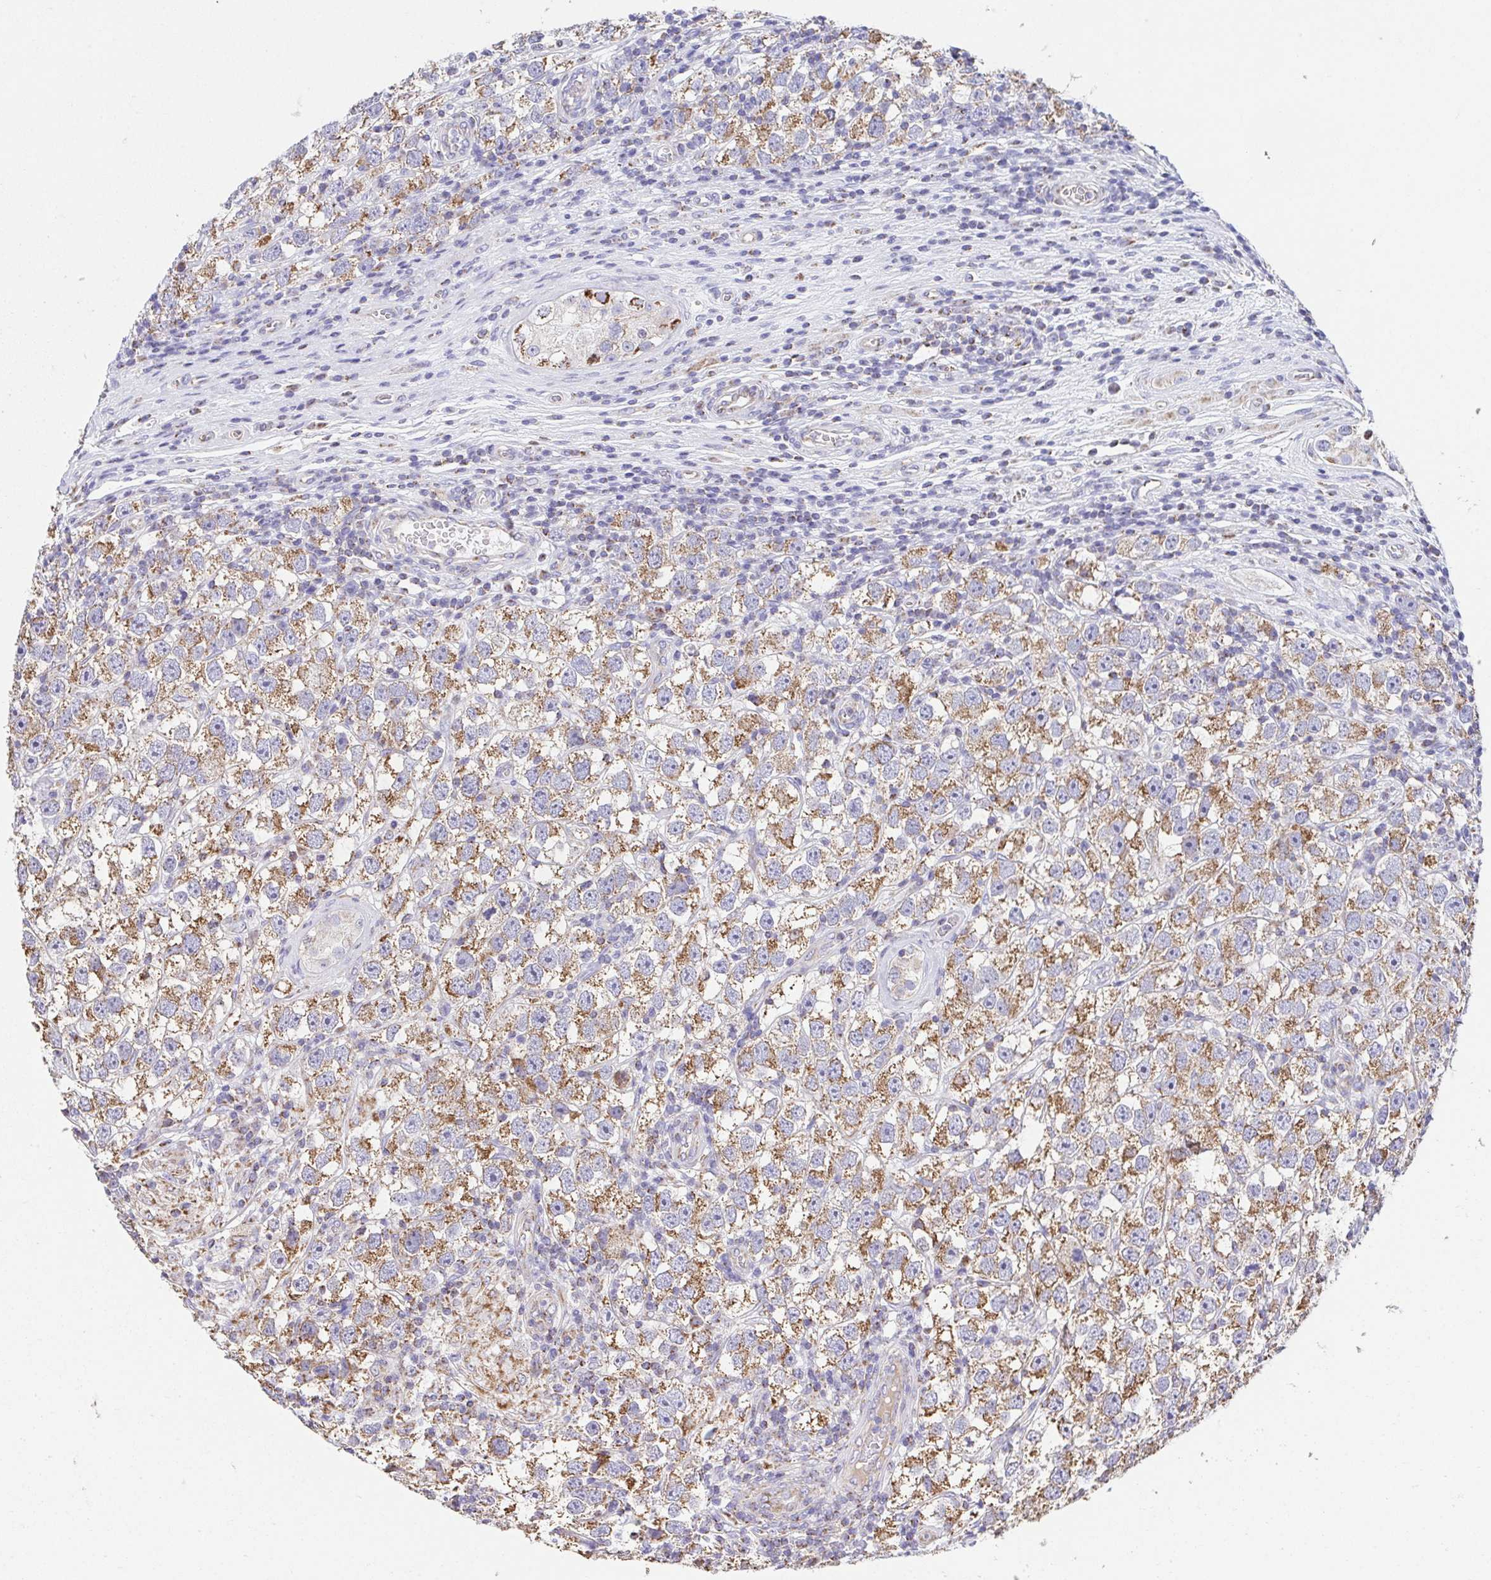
{"staining": {"intensity": "moderate", "quantity": "25%-75%", "location": "cytoplasmic/membranous"}, "tissue": "testis cancer", "cell_type": "Tumor cells", "image_type": "cancer", "snomed": [{"axis": "morphology", "description": "Seminoma, NOS"}, {"axis": "topography", "description": "Testis"}], "caption": "Testis cancer stained with a protein marker reveals moderate staining in tumor cells.", "gene": "GINM1", "patient": {"sex": "male", "age": 26}}